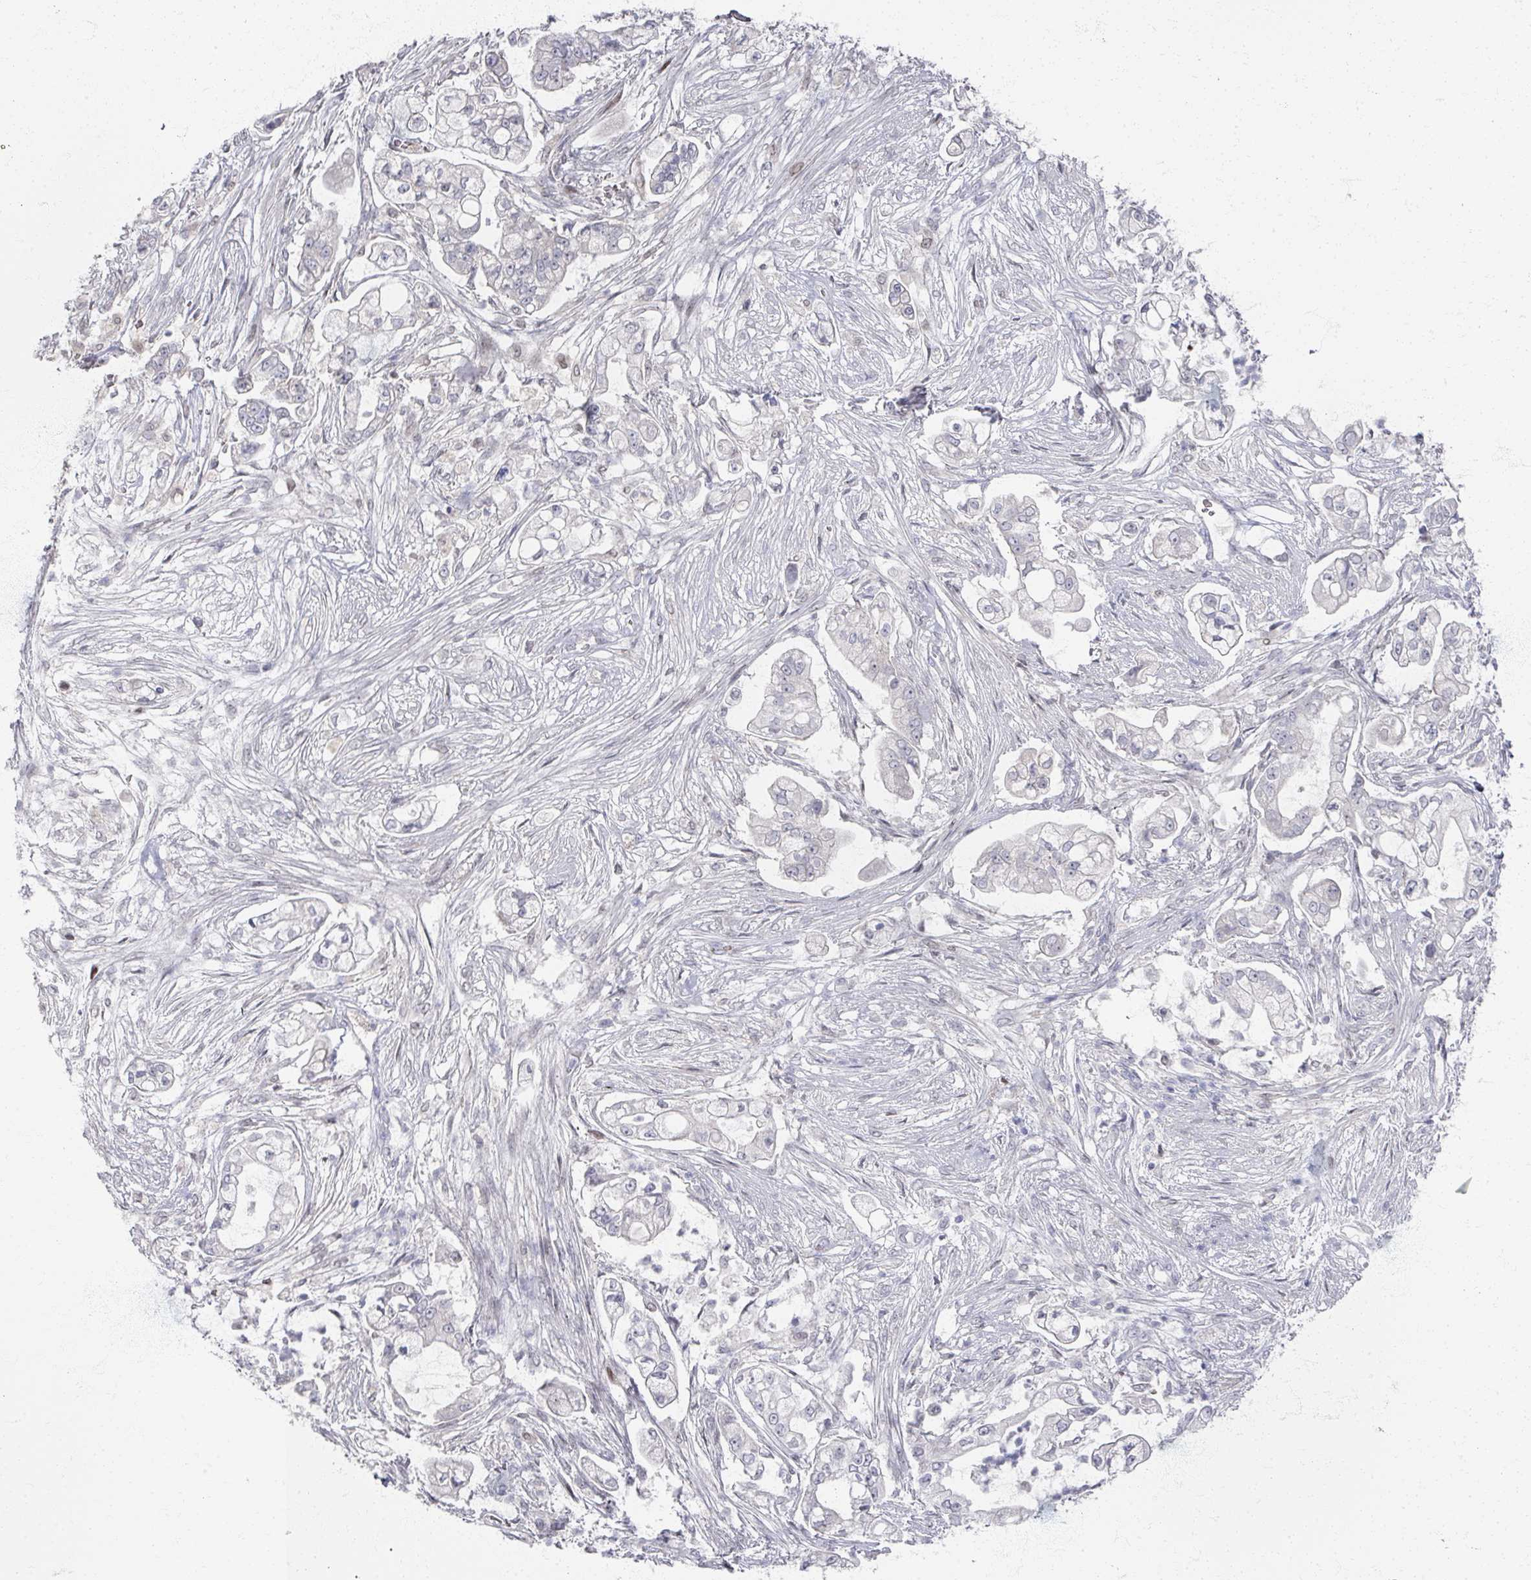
{"staining": {"intensity": "negative", "quantity": "none", "location": "none"}, "tissue": "pancreatic cancer", "cell_type": "Tumor cells", "image_type": "cancer", "snomed": [{"axis": "morphology", "description": "Adenocarcinoma, NOS"}, {"axis": "topography", "description": "Pancreas"}], "caption": "High magnification brightfield microscopy of pancreatic cancer stained with DAB (brown) and counterstained with hematoxylin (blue): tumor cells show no significant staining.", "gene": "TTYH3", "patient": {"sex": "female", "age": 69}}